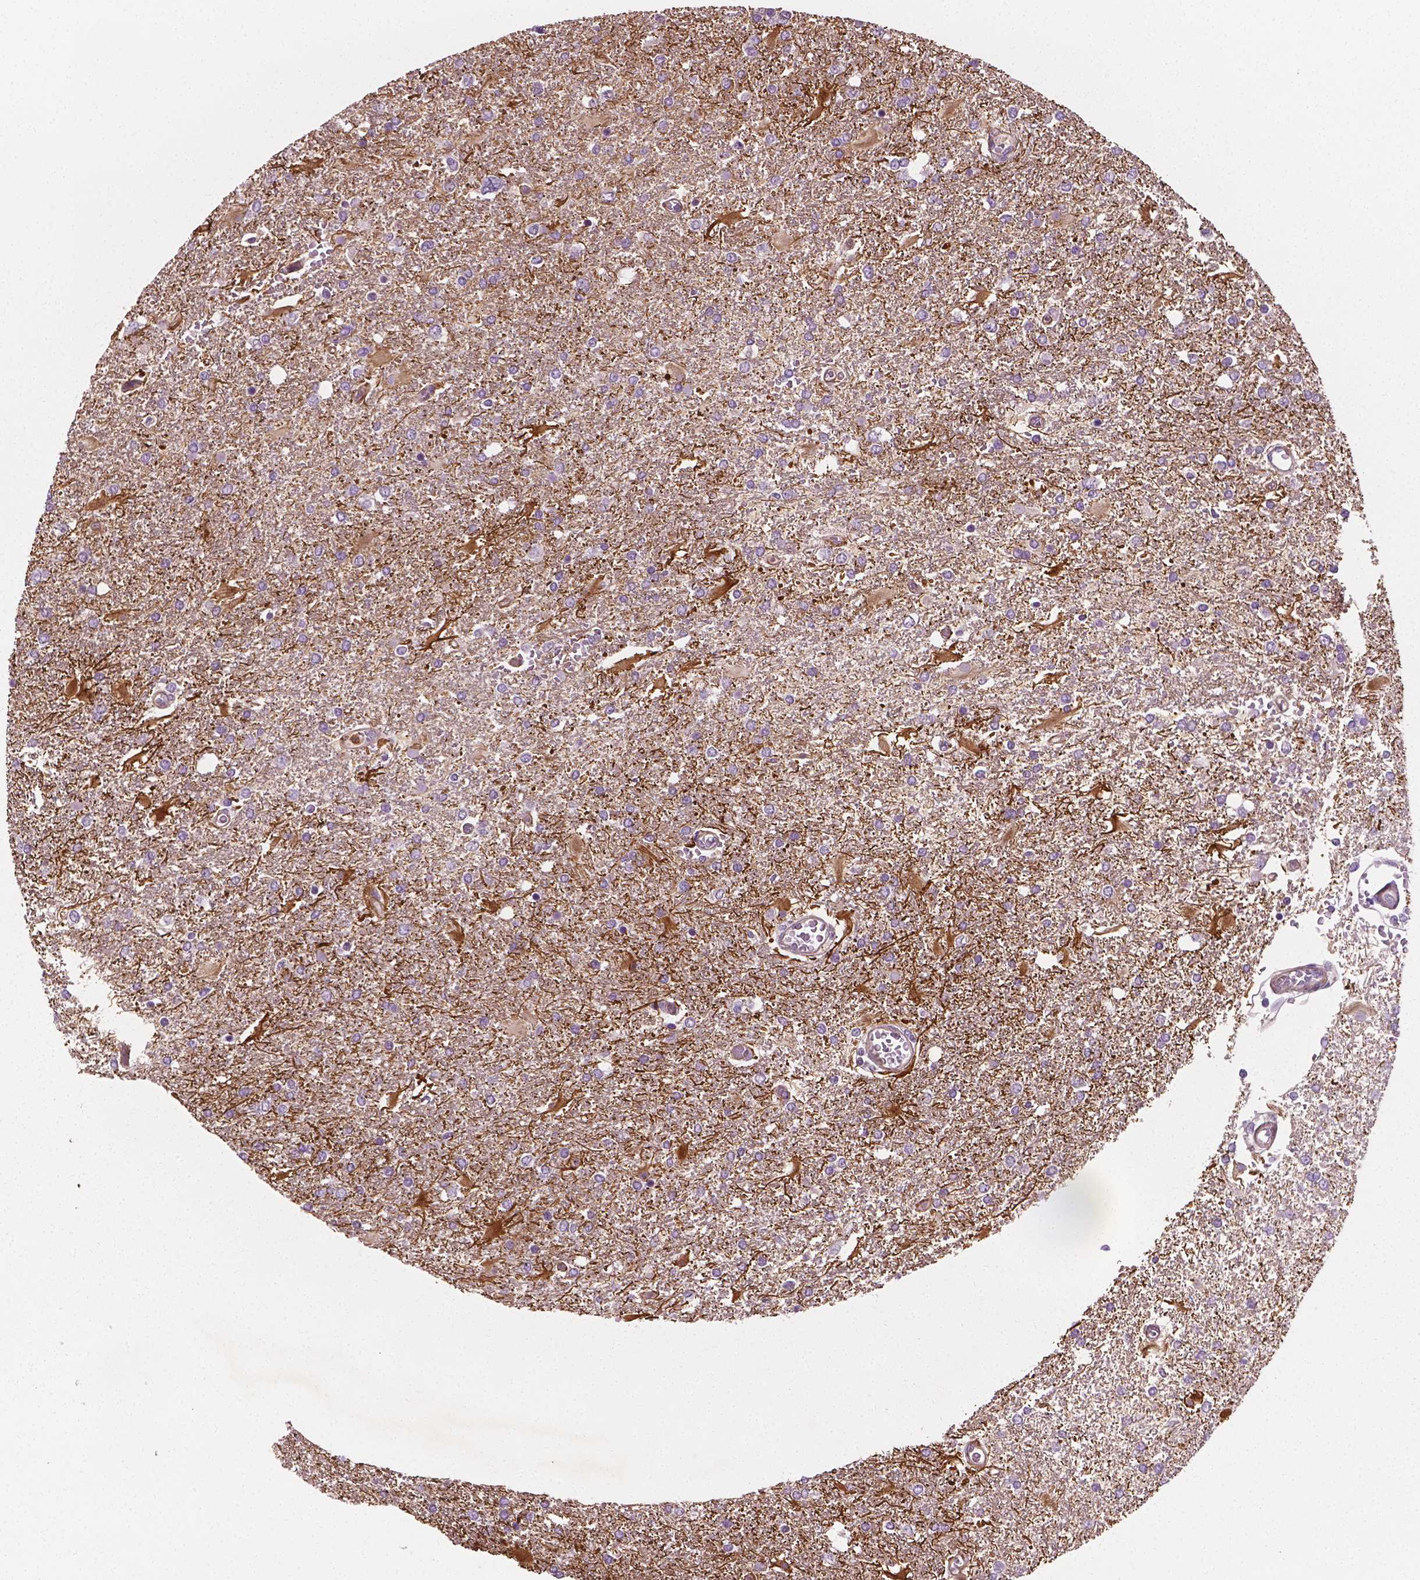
{"staining": {"intensity": "negative", "quantity": "none", "location": "none"}, "tissue": "glioma", "cell_type": "Tumor cells", "image_type": "cancer", "snomed": [{"axis": "morphology", "description": "Glioma, malignant, High grade"}, {"axis": "topography", "description": "Cerebral cortex"}], "caption": "This is an immunohistochemistry micrograph of glioma. There is no positivity in tumor cells.", "gene": "PTX3", "patient": {"sex": "male", "age": 79}}